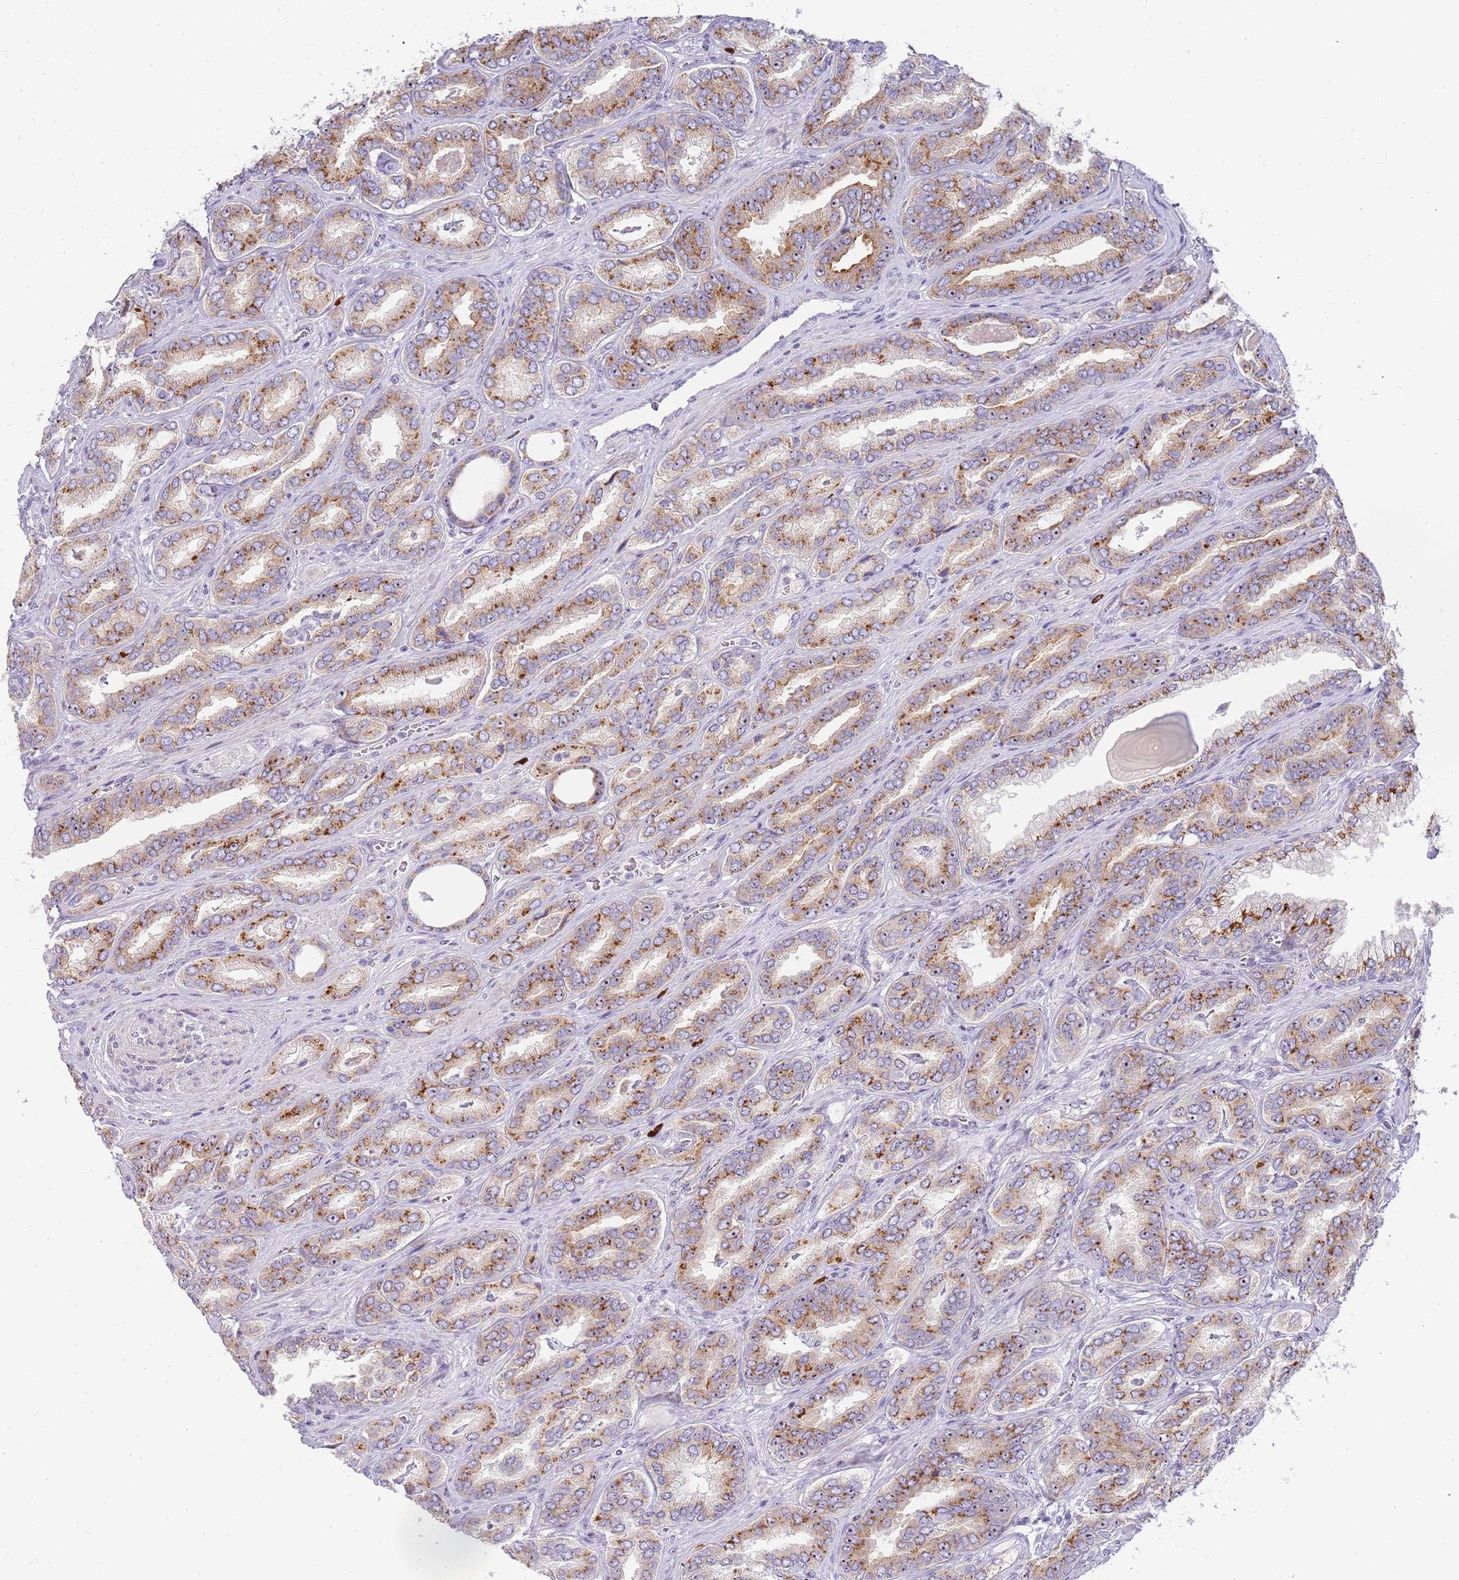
{"staining": {"intensity": "moderate", "quantity": ">75%", "location": "cytoplasmic/membranous,nuclear"}, "tissue": "prostate cancer", "cell_type": "Tumor cells", "image_type": "cancer", "snomed": [{"axis": "morphology", "description": "Adenocarcinoma, High grade"}, {"axis": "topography", "description": "Prostate"}], "caption": "Immunohistochemistry micrograph of neoplastic tissue: human prostate cancer stained using IHC demonstrates medium levels of moderate protein expression localized specifically in the cytoplasmic/membranous and nuclear of tumor cells, appearing as a cytoplasmic/membranous and nuclear brown color.", "gene": "DNAJA3", "patient": {"sex": "male", "age": 72}}